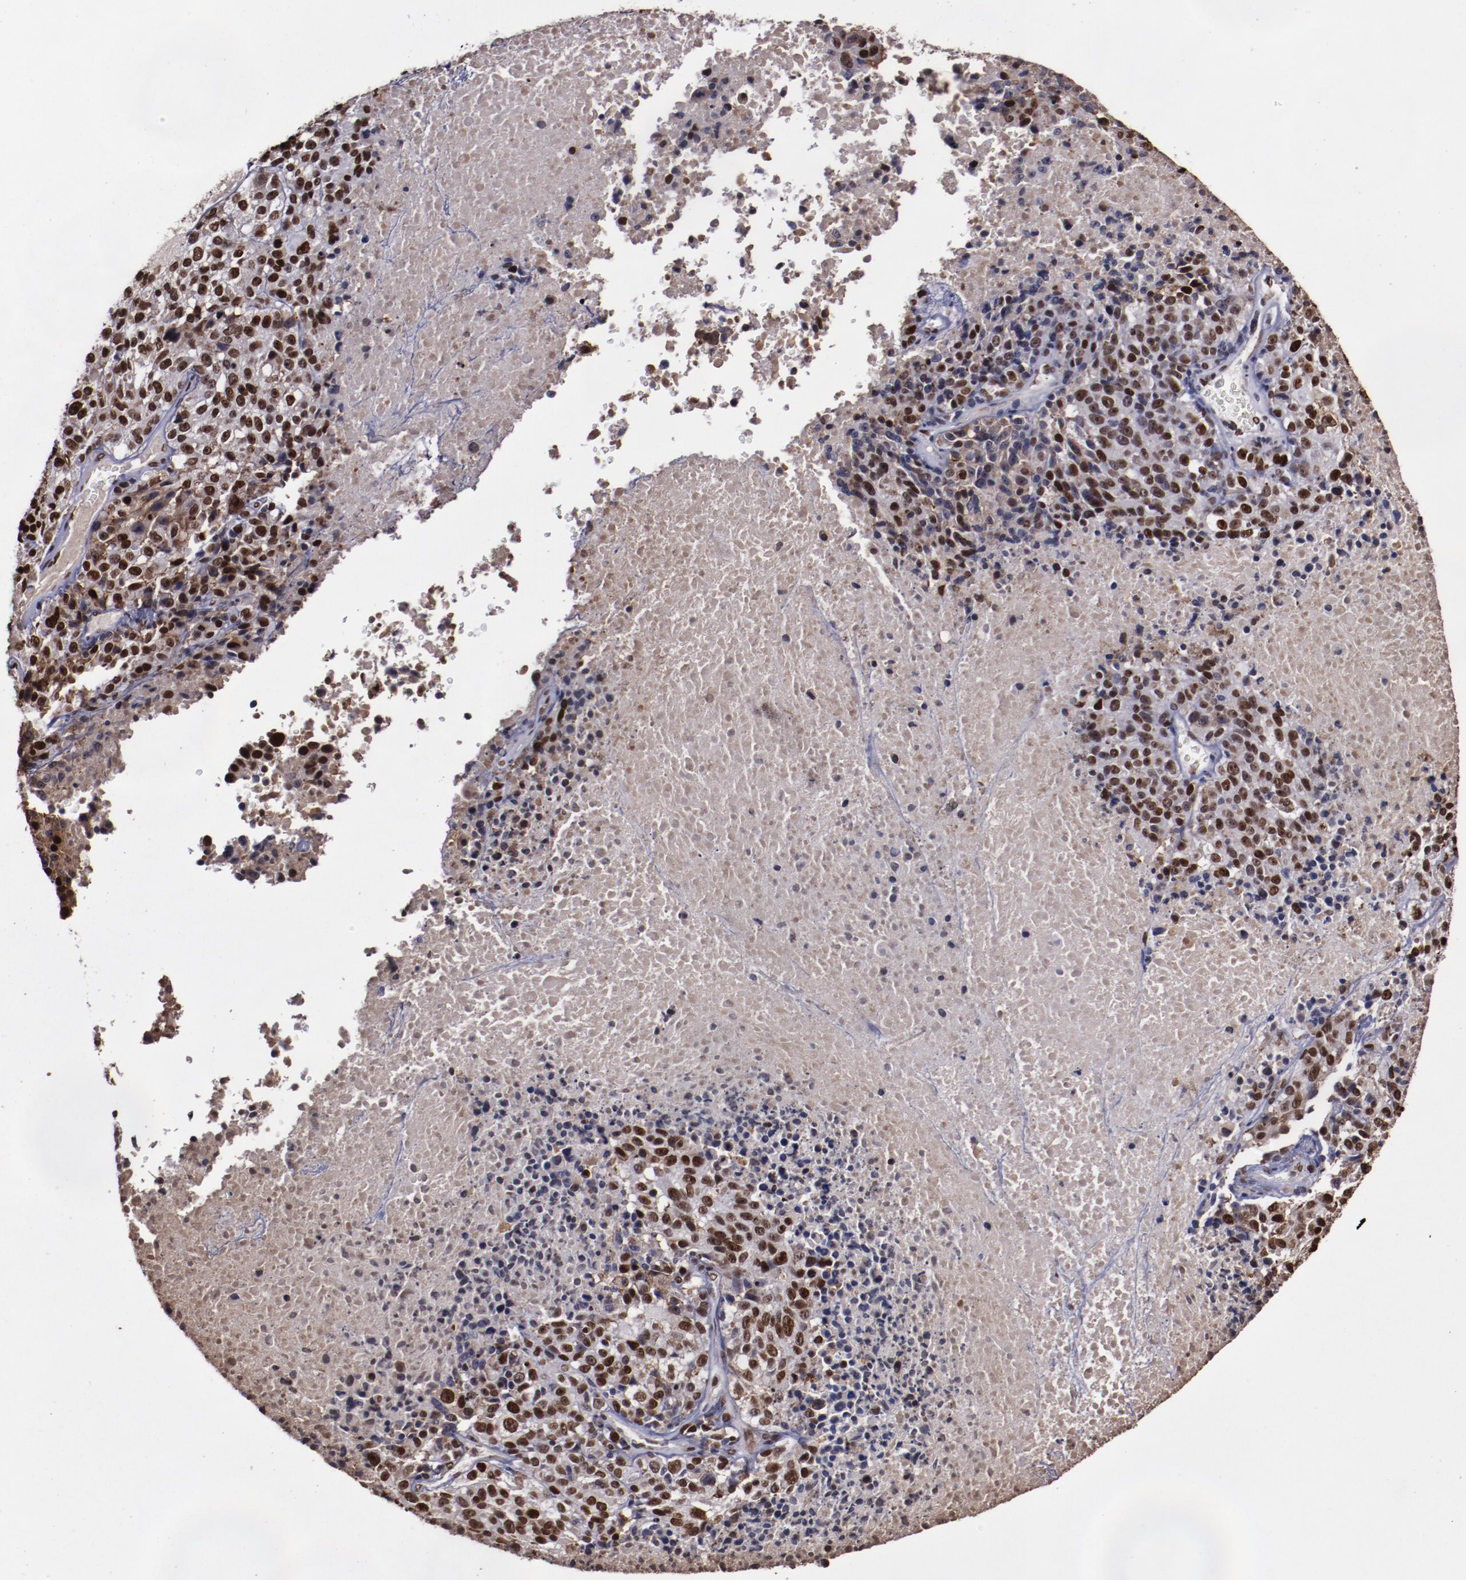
{"staining": {"intensity": "moderate", "quantity": ">75%", "location": "nuclear"}, "tissue": "melanoma", "cell_type": "Tumor cells", "image_type": "cancer", "snomed": [{"axis": "morphology", "description": "Malignant melanoma, Metastatic site"}, {"axis": "topography", "description": "Cerebral cortex"}], "caption": "Melanoma stained with immunohistochemistry (IHC) exhibits moderate nuclear positivity in about >75% of tumor cells.", "gene": "APEX1", "patient": {"sex": "female", "age": 52}}